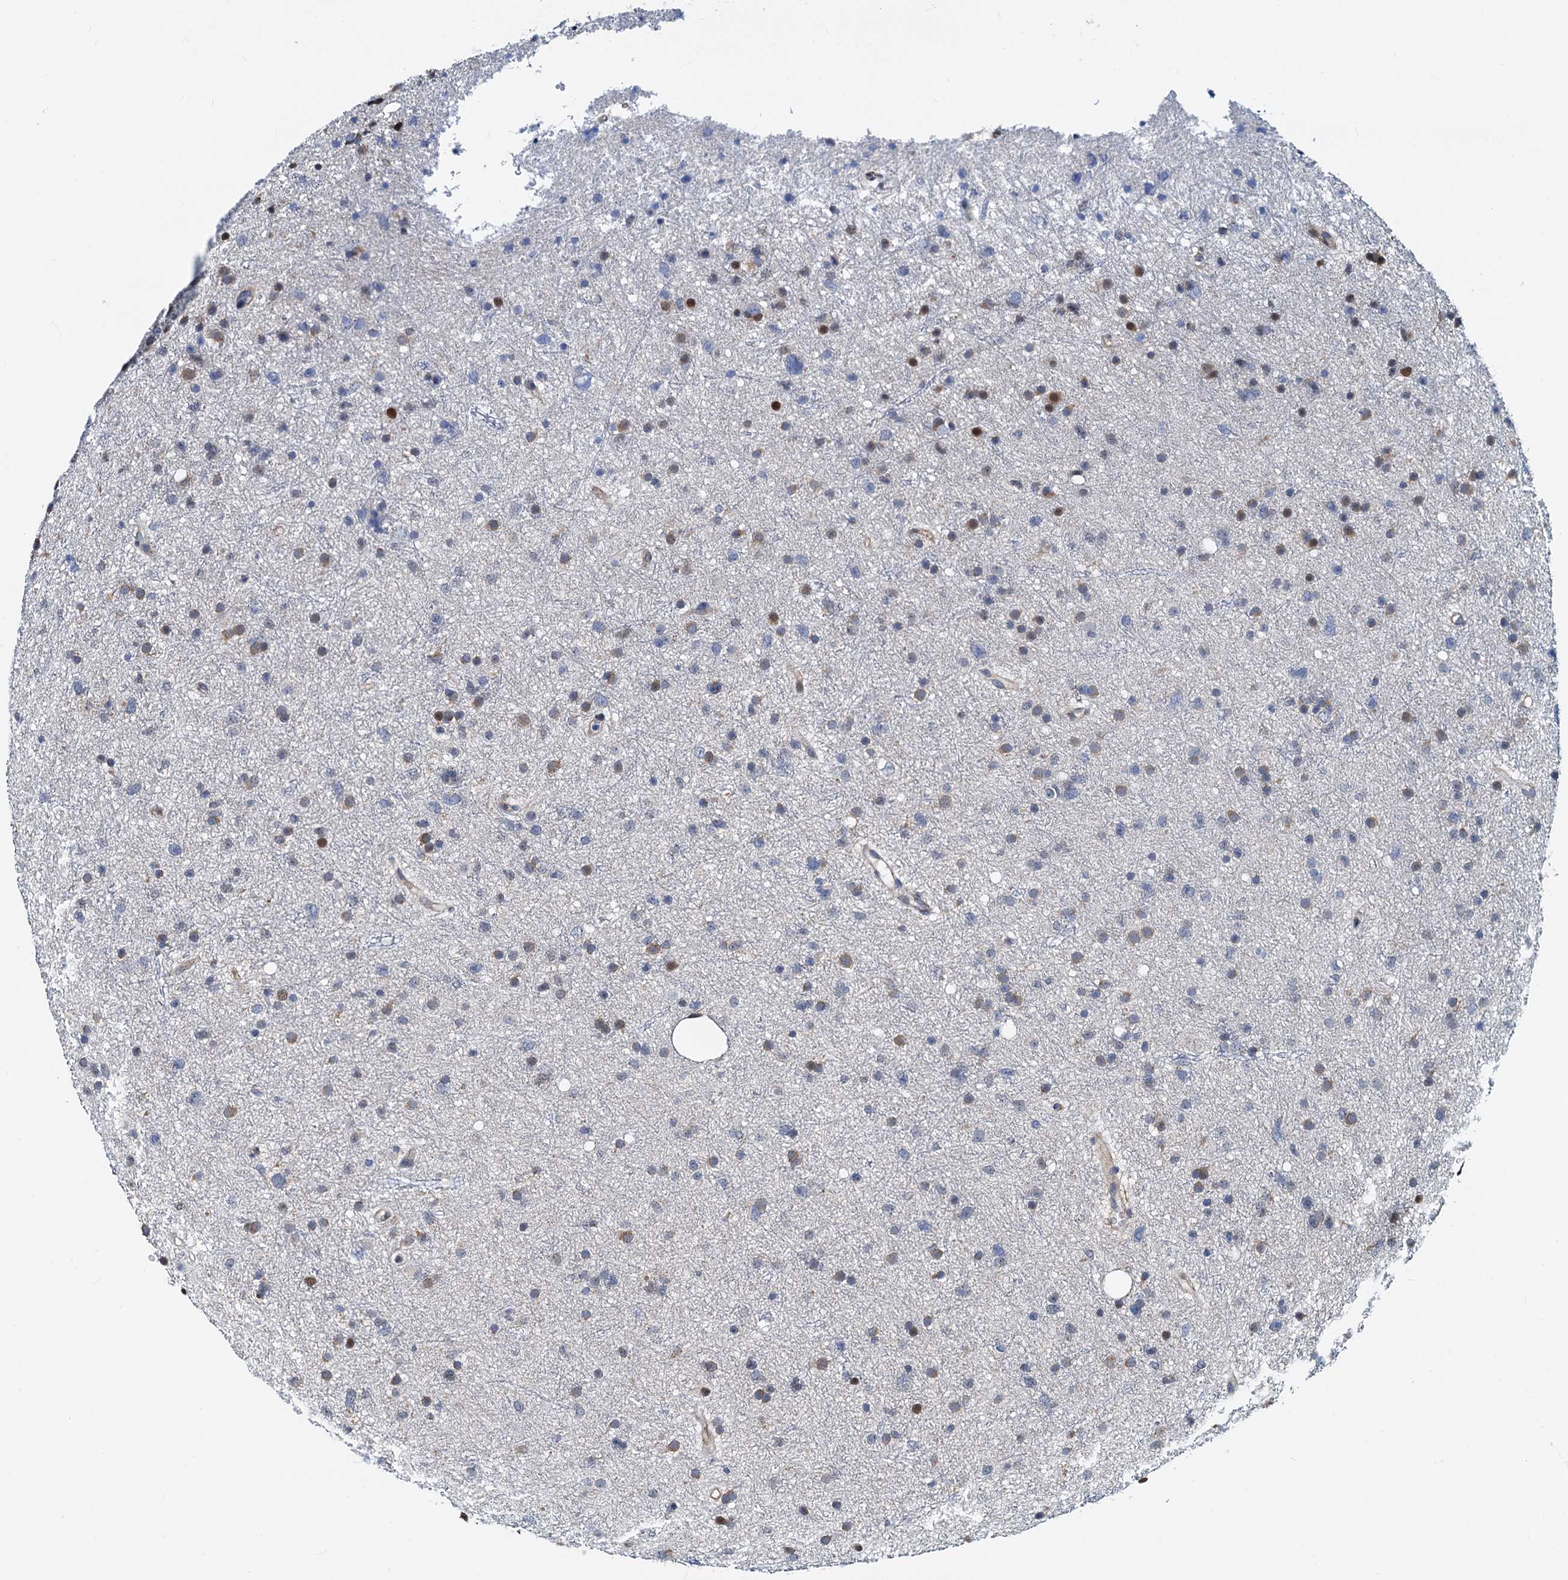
{"staining": {"intensity": "moderate", "quantity": "<25%", "location": "nuclear"}, "tissue": "glioma", "cell_type": "Tumor cells", "image_type": "cancer", "snomed": [{"axis": "morphology", "description": "Glioma, malignant, Low grade"}, {"axis": "topography", "description": "Cerebral cortex"}], "caption": "Human low-grade glioma (malignant) stained with a brown dye exhibits moderate nuclear positive positivity in approximately <25% of tumor cells.", "gene": "PTGES3", "patient": {"sex": "female", "age": 39}}